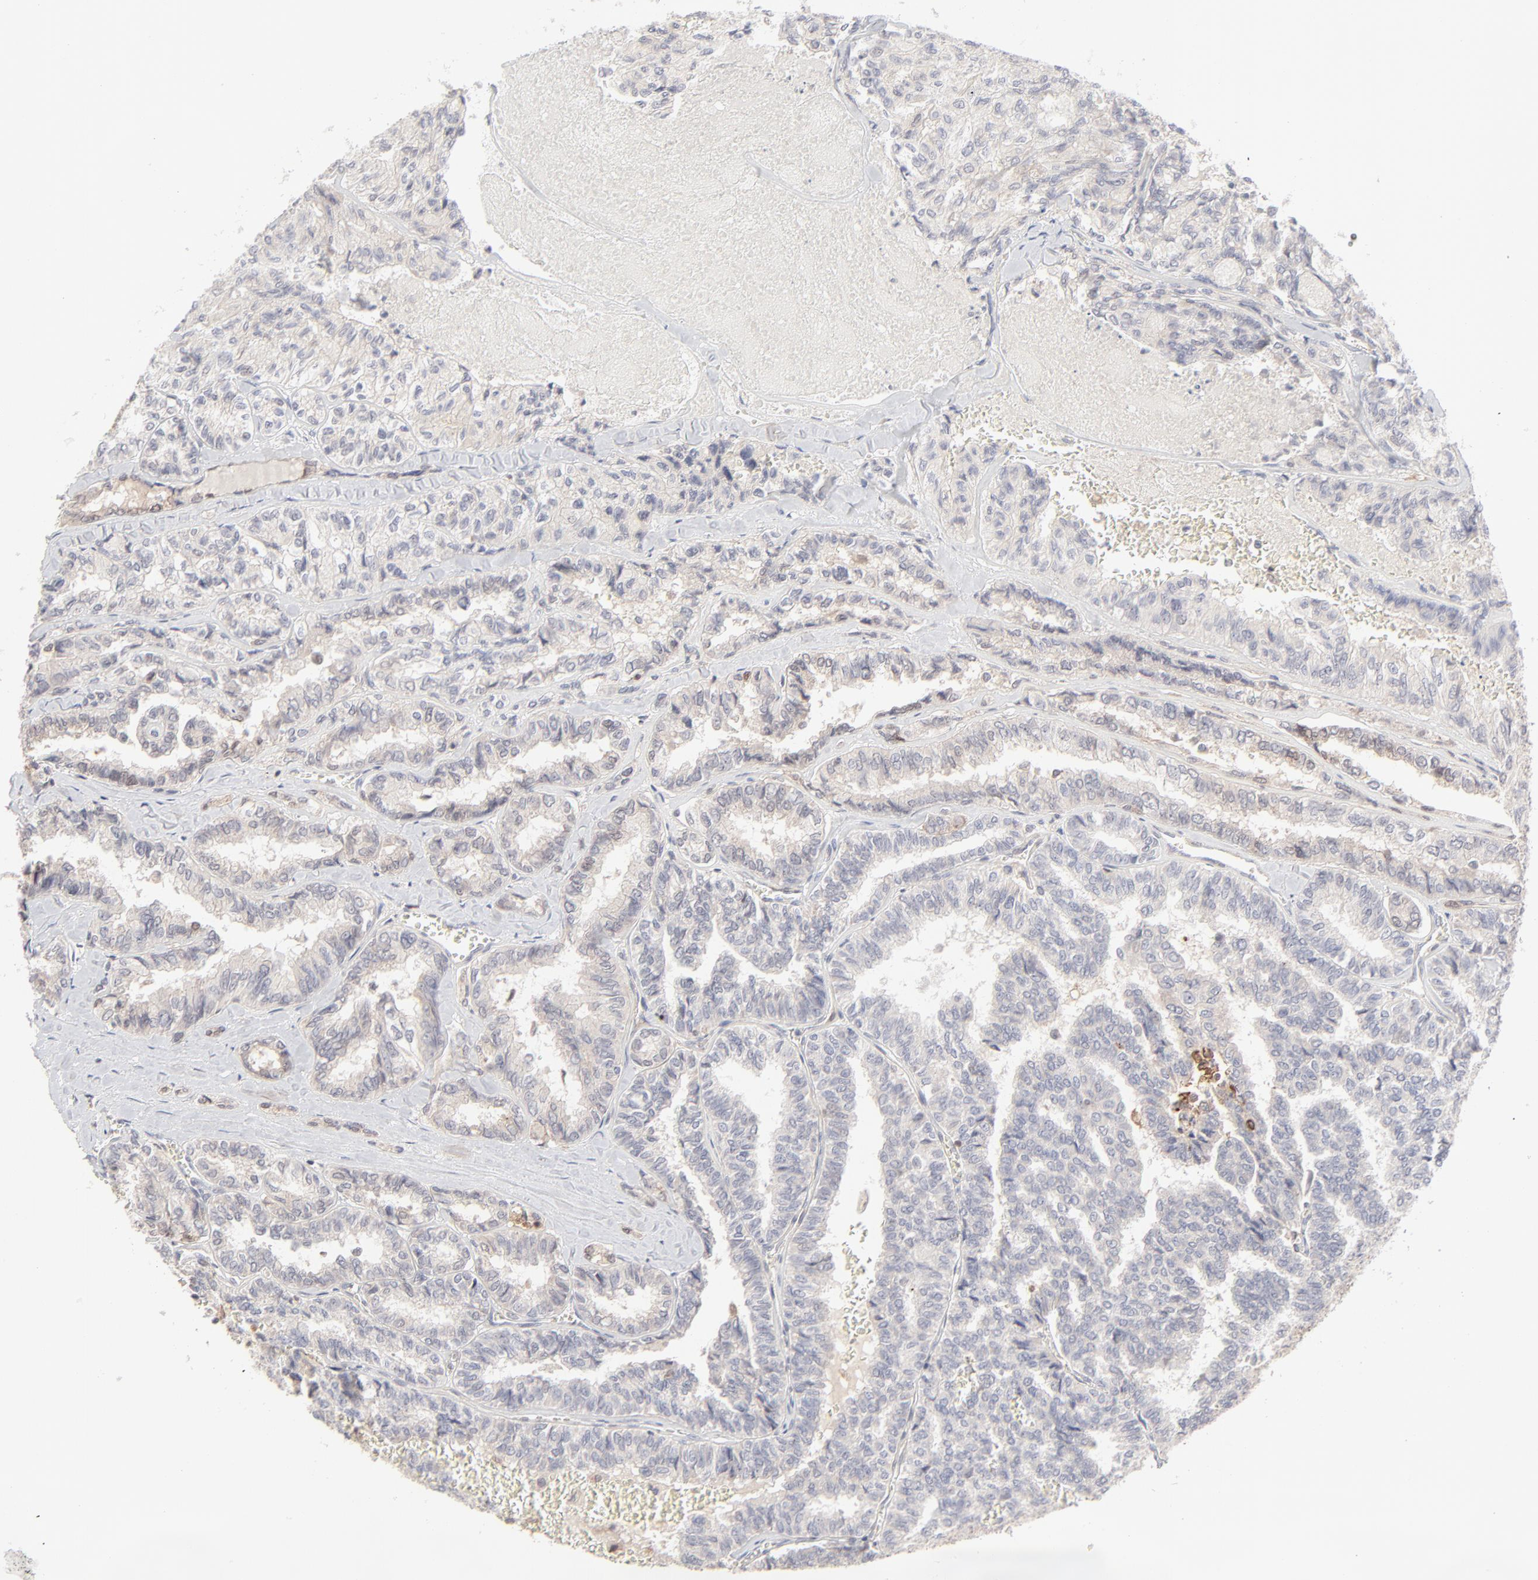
{"staining": {"intensity": "negative", "quantity": "none", "location": "none"}, "tissue": "thyroid cancer", "cell_type": "Tumor cells", "image_type": "cancer", "snomed": [{"axis": "morphology", "description": "Papillary adenocarcinoma, NOS"}, {"axis": "topography", "description": "Thyroid gland"}], "caption": "DAB (3,3'-diaminobenzidine) immunohistochemical staining of thyroid cancer (papillary adenocarcinoma) demonstrates no significant expression in tumor cells.", "gene": "CDK6", "patient": {"sex": "female", "age": 35}}